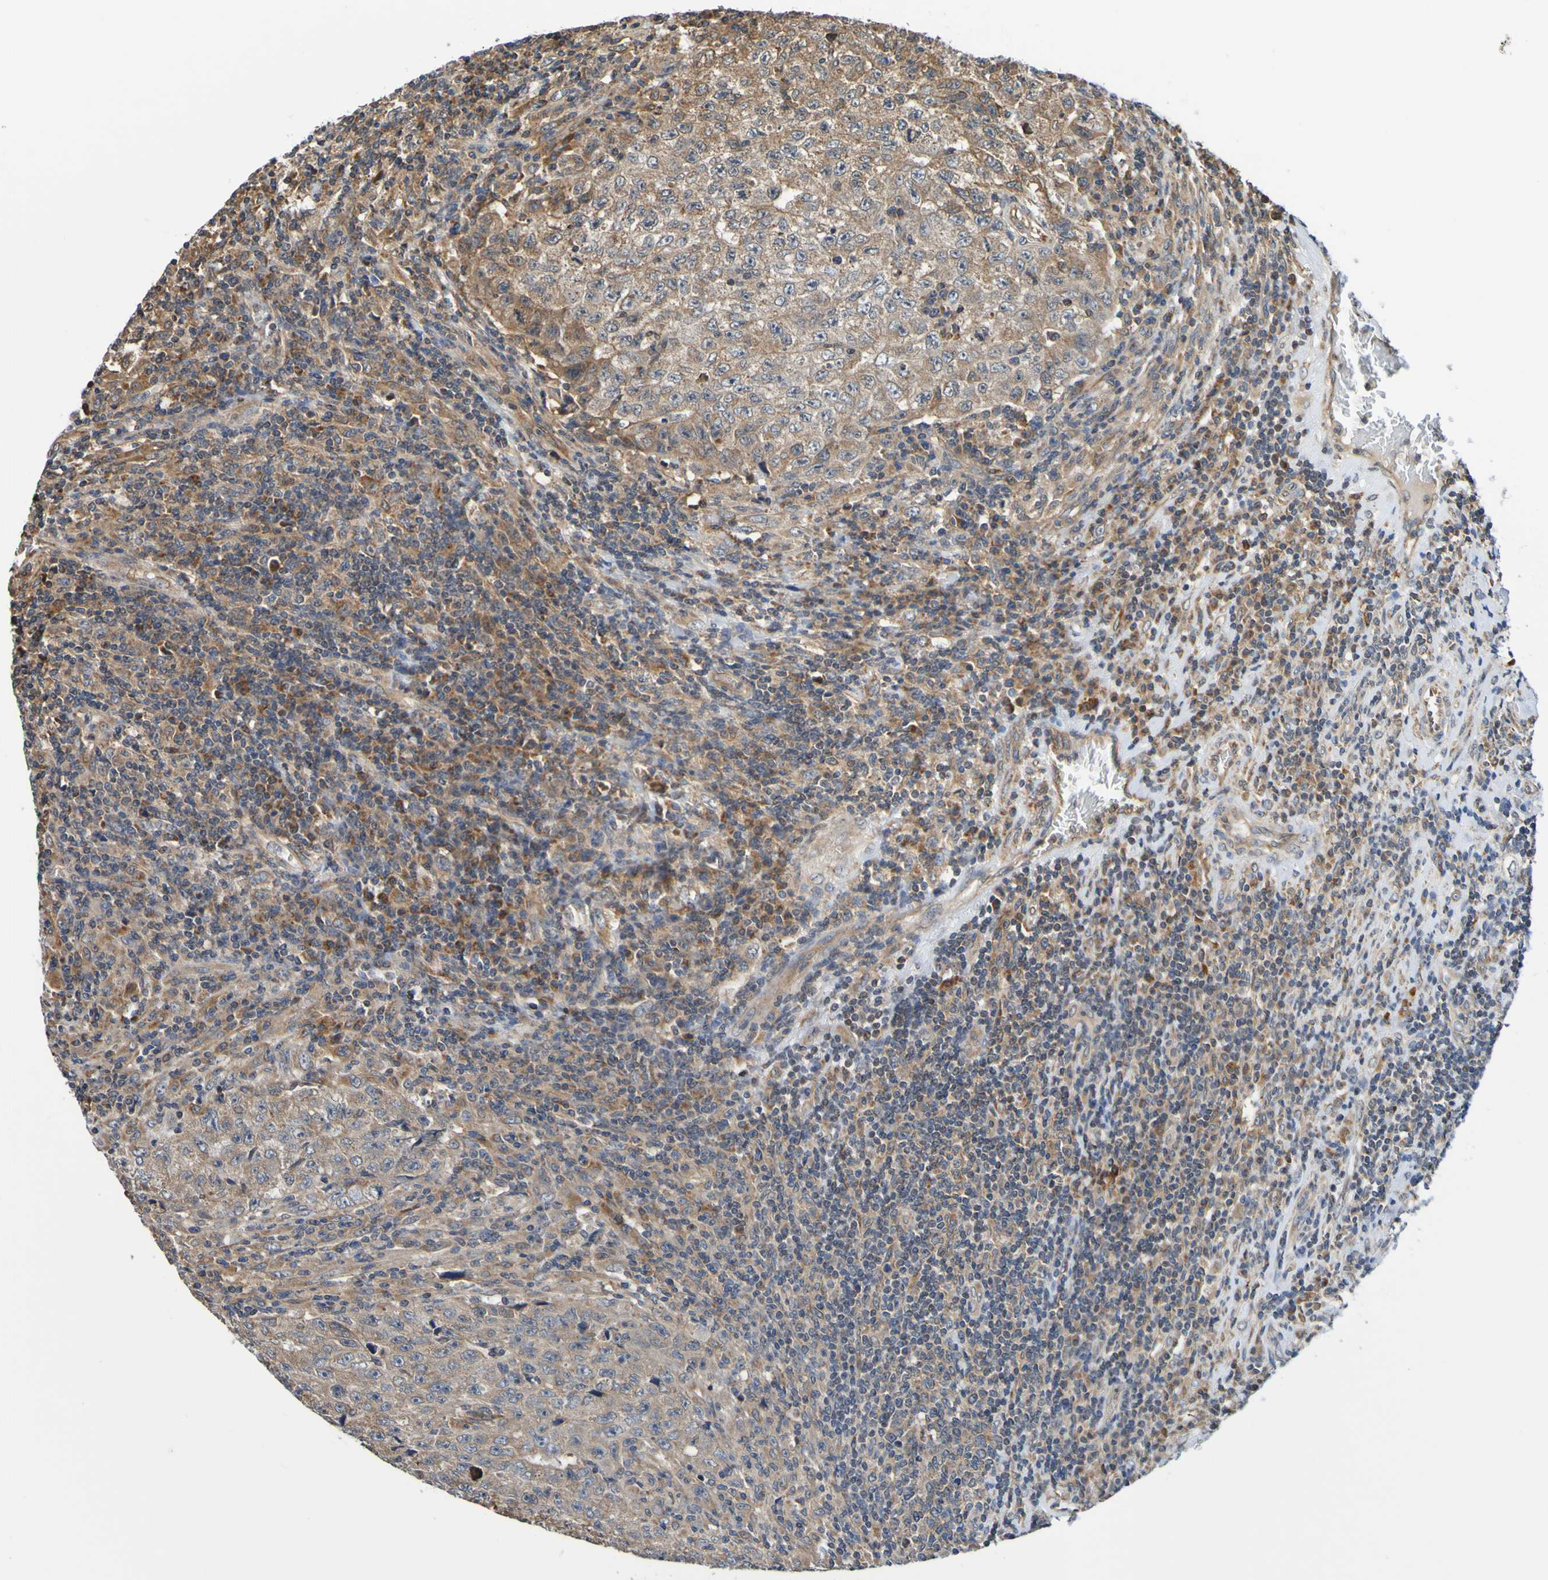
{"staining": {"intensity": "moderate", "quantity": ">75%", "location": "cytoplasmic/membranous"}, "tissue": "testis cancer", "cell_type": "Tumor cells", "image_type": "cancer", "snomed": [{"axis": "morphology", "description": "Necrosis, NOS"}, {"axis": "morphology", "description": "Carcinoma, Embryonal, NOS"}, {"axis": "topography", "description": "Testis"}], "caption": "The image shows immunohistochemical staining of testis cancer (embryonal carcinoma). There is moderate cytoplasmic/membranous expression is identified in approximately >75% of tumor cells.", "gene": "AXIN1", "patient": {"sex": "male", "age": 19}}